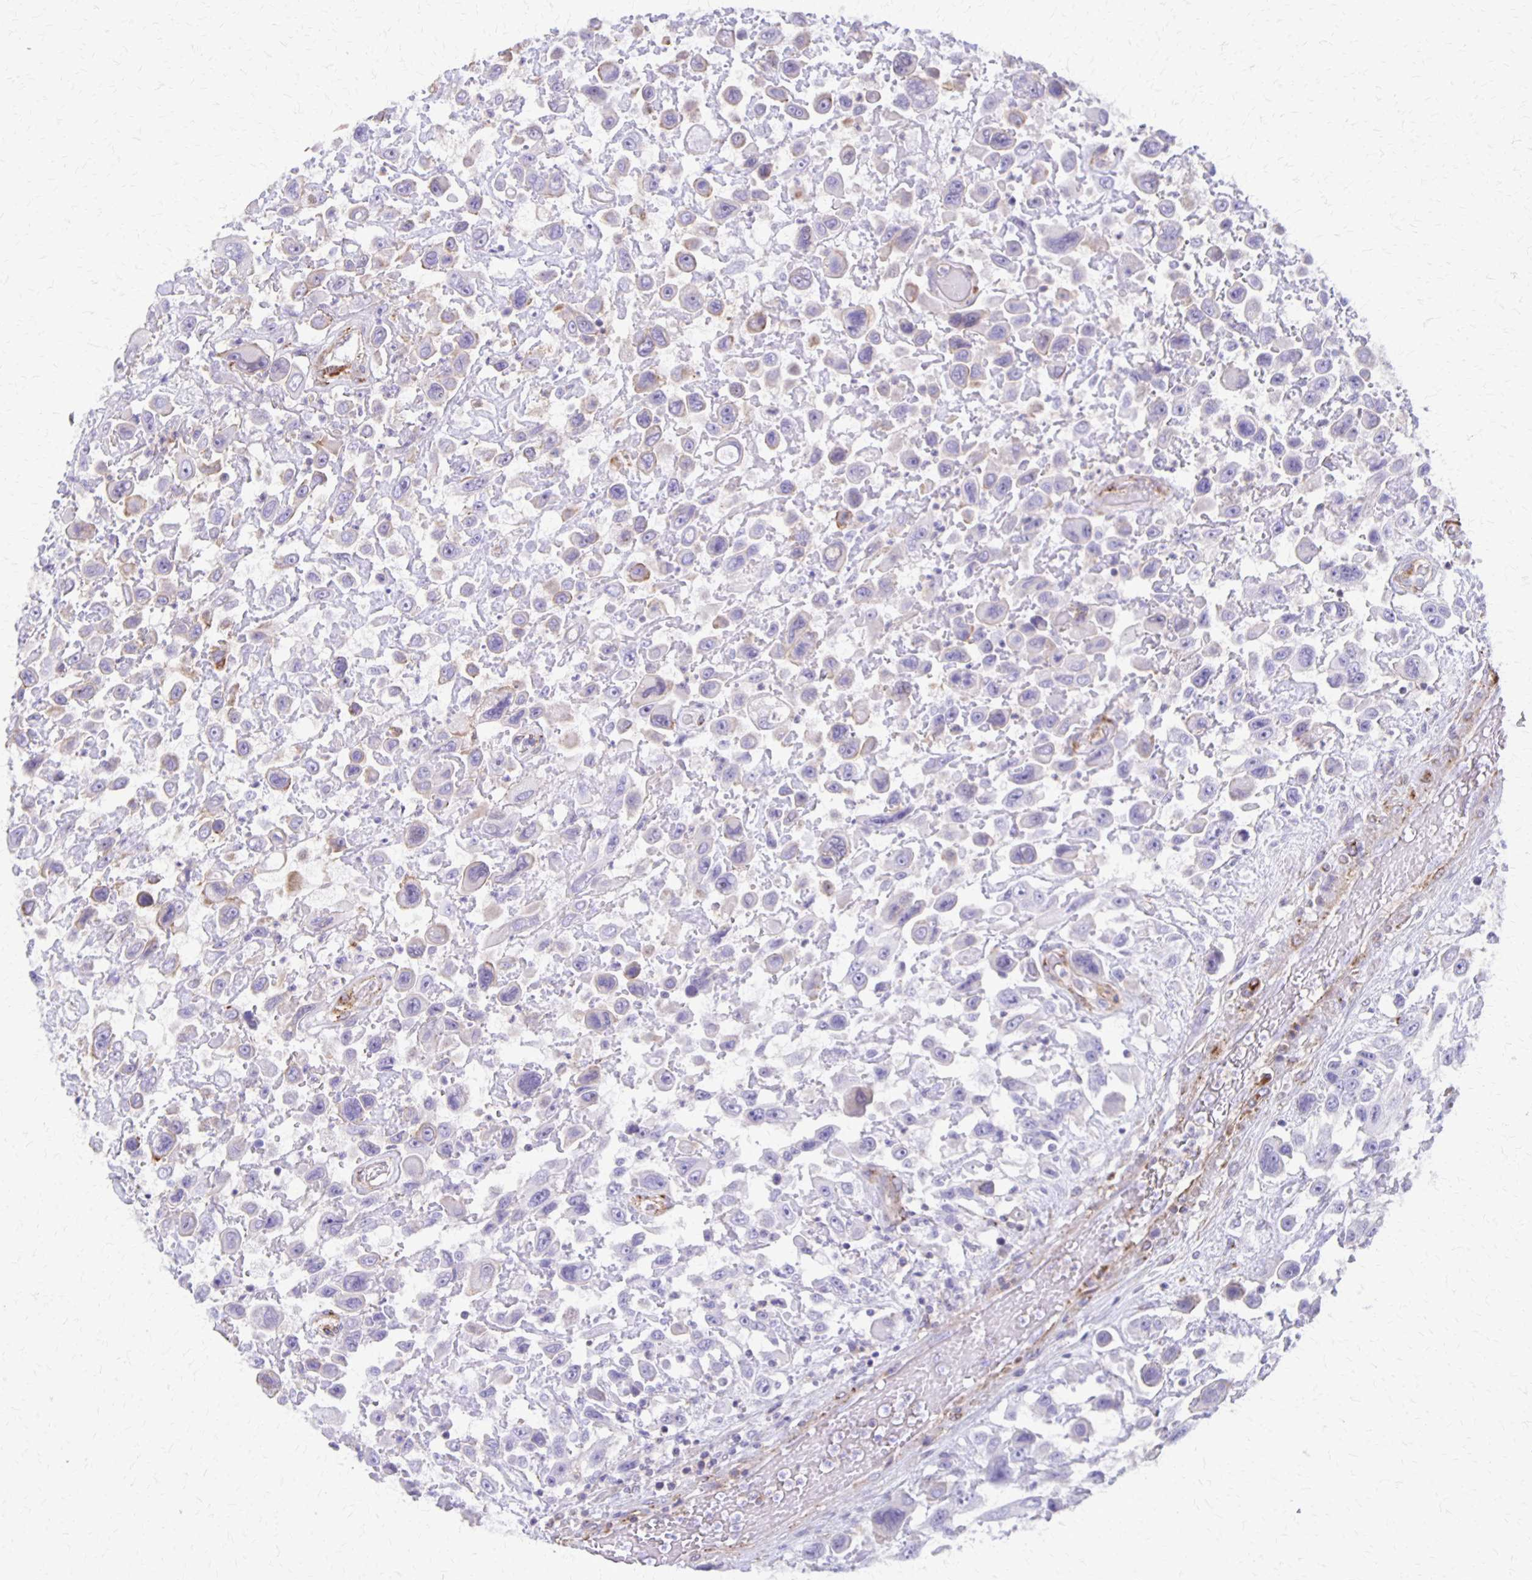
{"staining": {"intensity": "negative", "quantity": "none", "location": "none"}, "tissue": "urothelial cancer", "cell_type": "Tumor cells", "image_type": "cancer", "snomed": [{"axis": "morphology", "description": "Urothelial carcinoma, High grade"}, {"axis": "topography", "description": "Urinary bladder"}], "caption": "The photomicrograph demonstrates no significant expression in tumor cells of high-grade urothelial carcinoma. (Stains: DAB immunohistochemistry (IHC) with hematoxylin counter stain, Microscopy: brightfield microscopy at high magnification).", "gene": "SEPTIN5", "patient": {"sex": "male", "age": 53}}